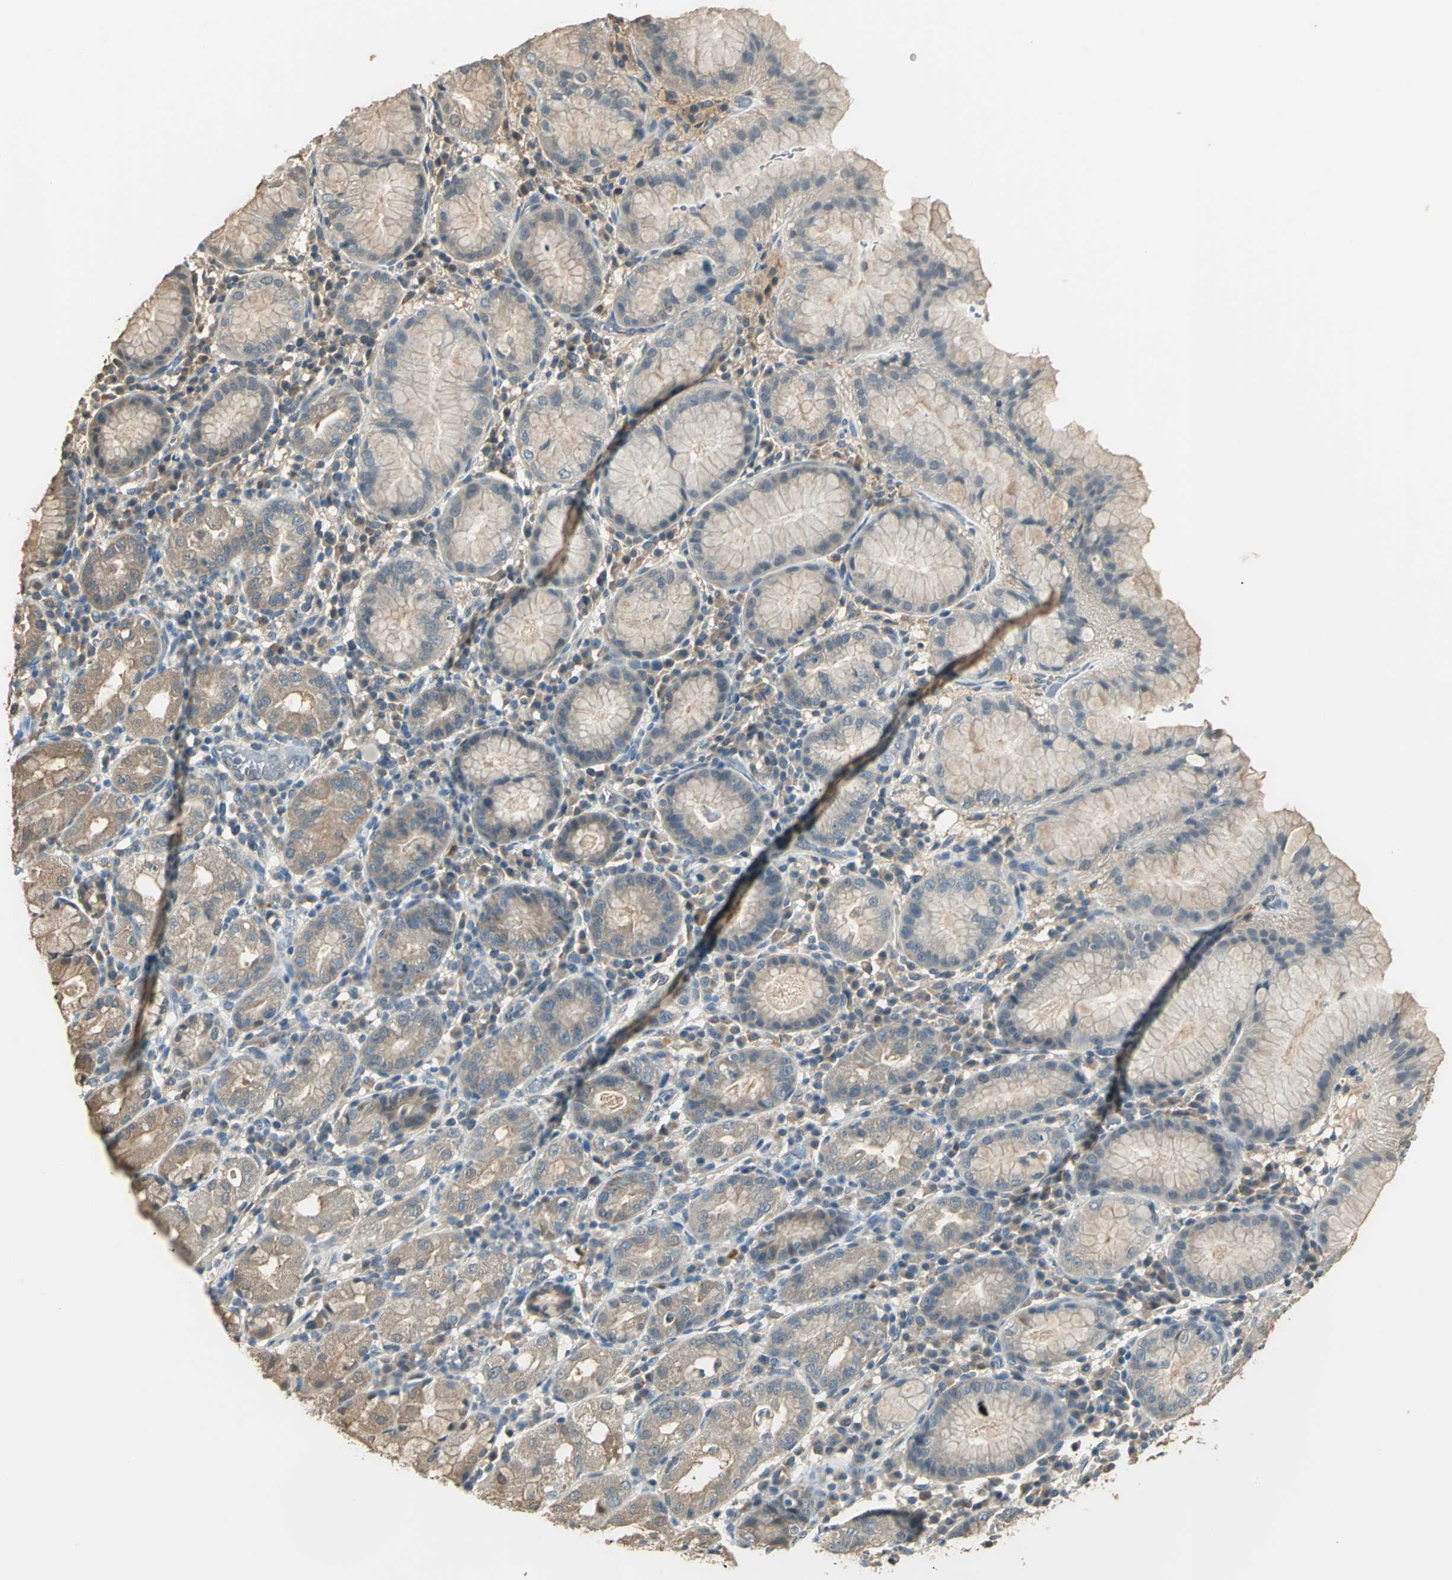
{"staining": {"intensity": "moderate", "quantity": ">75%", "location": "cytoplasmic/membranous"}, "tissue": "stomach", "cell_type": "Glandular cells", "image_type": "normal", "snomed": [{"axis": "morphology", "description": "Normal tissue, NOS"}, {"axis": "topography", "description": "Stomach"}, {"axis": "topography", "description": "Stomach, lower"}], "caption": "The immunohistochemical stain labels moderate cytoplasmic/membranous staining in glandular cells of unremarkable stomach.", "gene": "PARK7", "patient": {"sex": "female", "age": 75}}